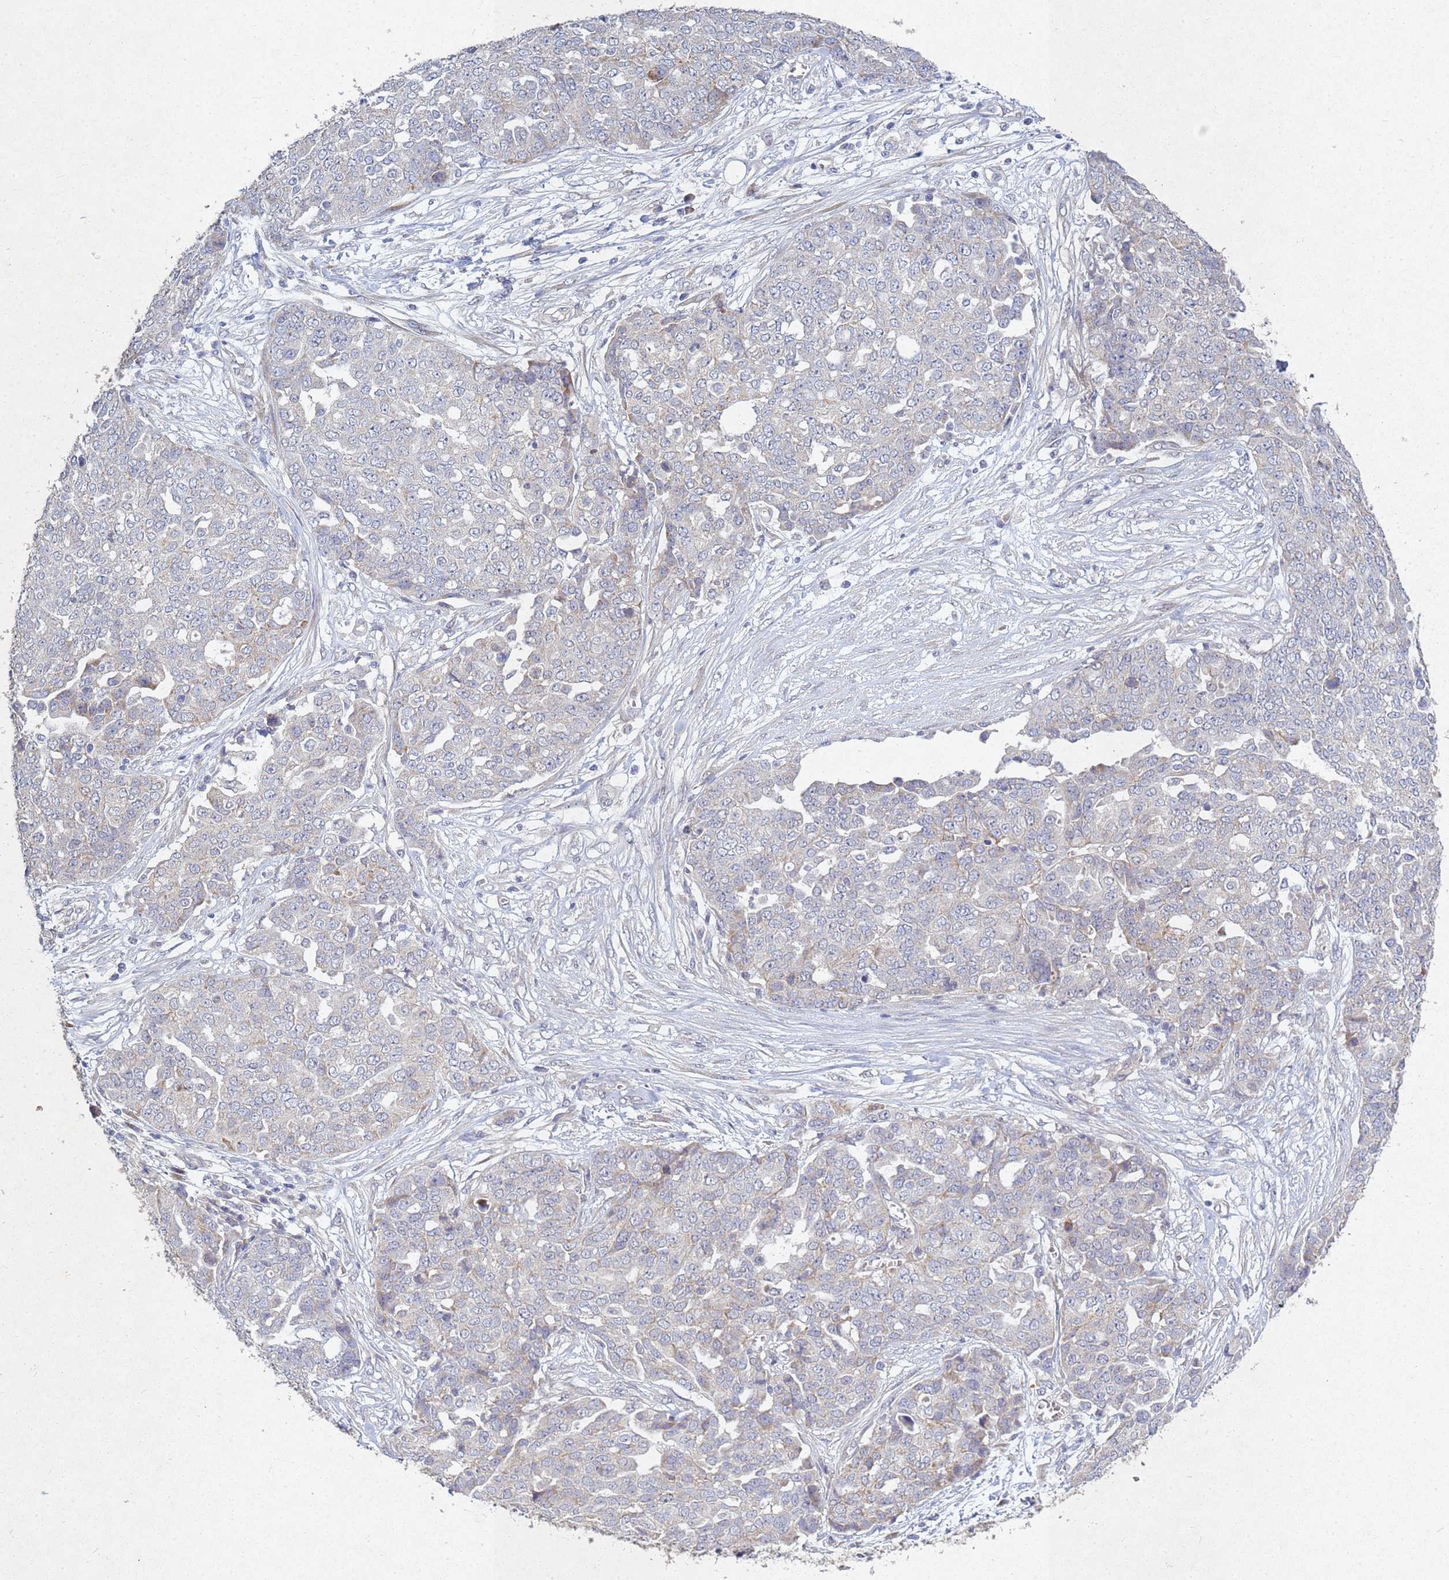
{"staining": {"intensity": "negative", "quantity": "none", "location": "none"}, "tissue": "ovarian cancer", "cell_type": "Tumor cells", "image_type": "cancer", "snomed": [{"axis": "morphology", "description": "Cystadenocarcinoma, serous, NOS"}, {"axis": "topography", "description": "Soft tissue"}, {"axis": "topography", "description": "Ovary"}], "caption": "Immunohistochemistry (IHC) micrograph of ovarian serous cystadenocarcinoma stained for a protein (brown), which displays no positivity in tumor cells.", "gene": "TNPO2", "patient": {"sex": "female", "age": 57}}